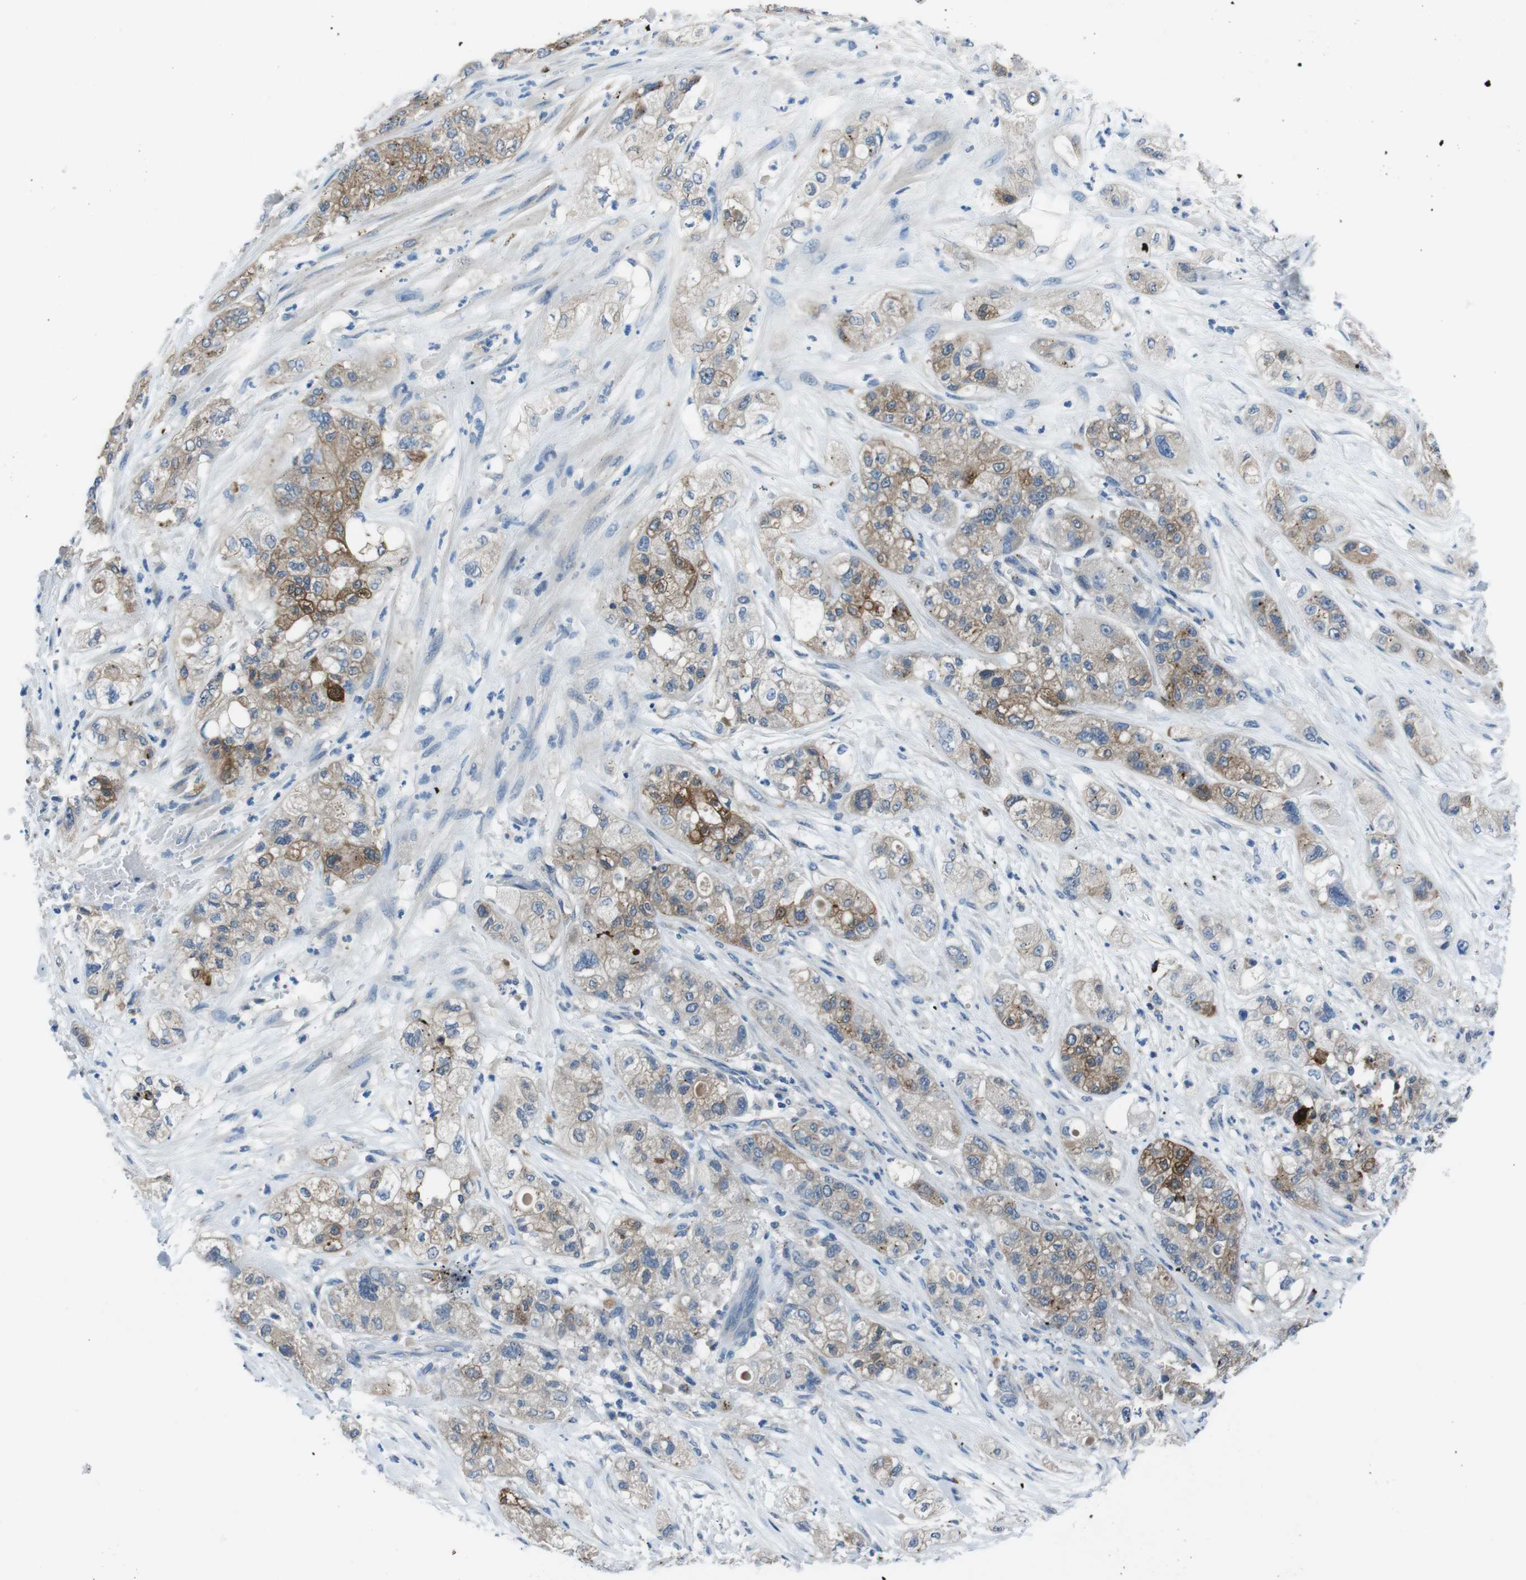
{"staining": {"intensity": "moderate", "quantity": "25%-75%", "location": "cytoplasmic/membranous"}, "tissue": "pancreatic cancer", "cell_type": "Tumor cells", "image_type": "cancer", "snomed": [{"axis": "morphology", "description": "Adenocarcinoma, NOS"}, {"axis": "topography", "description": "Pancreas"}], "caption": "Immunohistochemistry (IHC) image of pancreatic cancer (adenocarcinoma) stained for a protein (brown), which exhibits medium levels of moderate cytoplasmic/membranous staining in approximately 25%-75% of tumor cells.", "gene": "TULP3", "patient": {"sex": "female", "age": 78}}